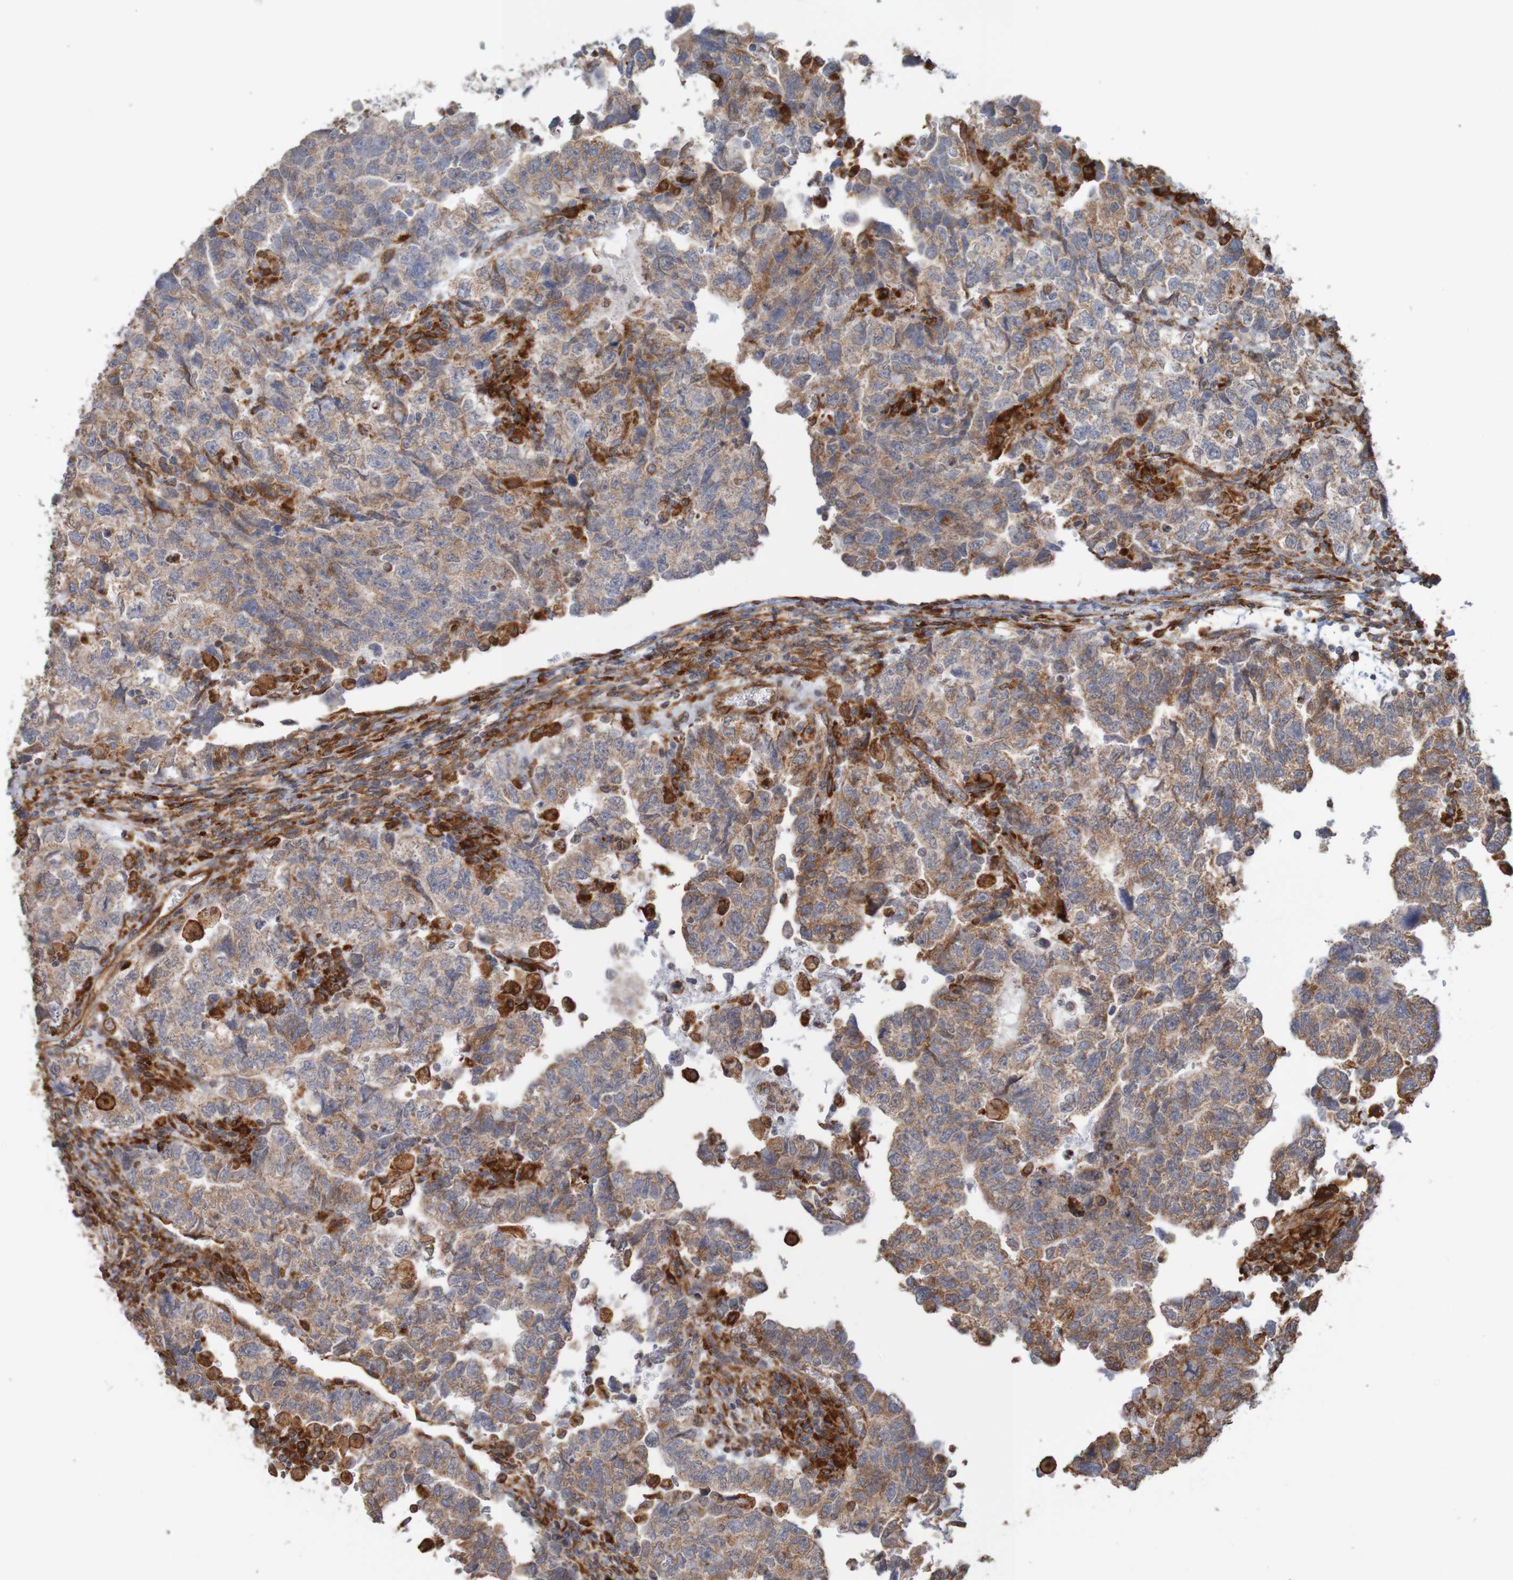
{"staining": {"intensity": "moderate", "quantity": ">75%", "location": "cytoplasmic/membranous"}, "tissue": "testis cancer", "cell_type": "Tumor cells", "image_type": "cancer", "snomed": [{"axis": "morphology", "description": "Carcinoma, Embryonal, NOS"}, {"axis": "topography", "description": "Testis"}], "caption": "This is an image of immunohistochemistry (IHC) staining of embryonal carcinoma (testis), which shows moderate expression in the cytoplasmic/membranous of tumor cells.", "gene": "PDIA3", "patient": {"sex": "male", "age": 36}}